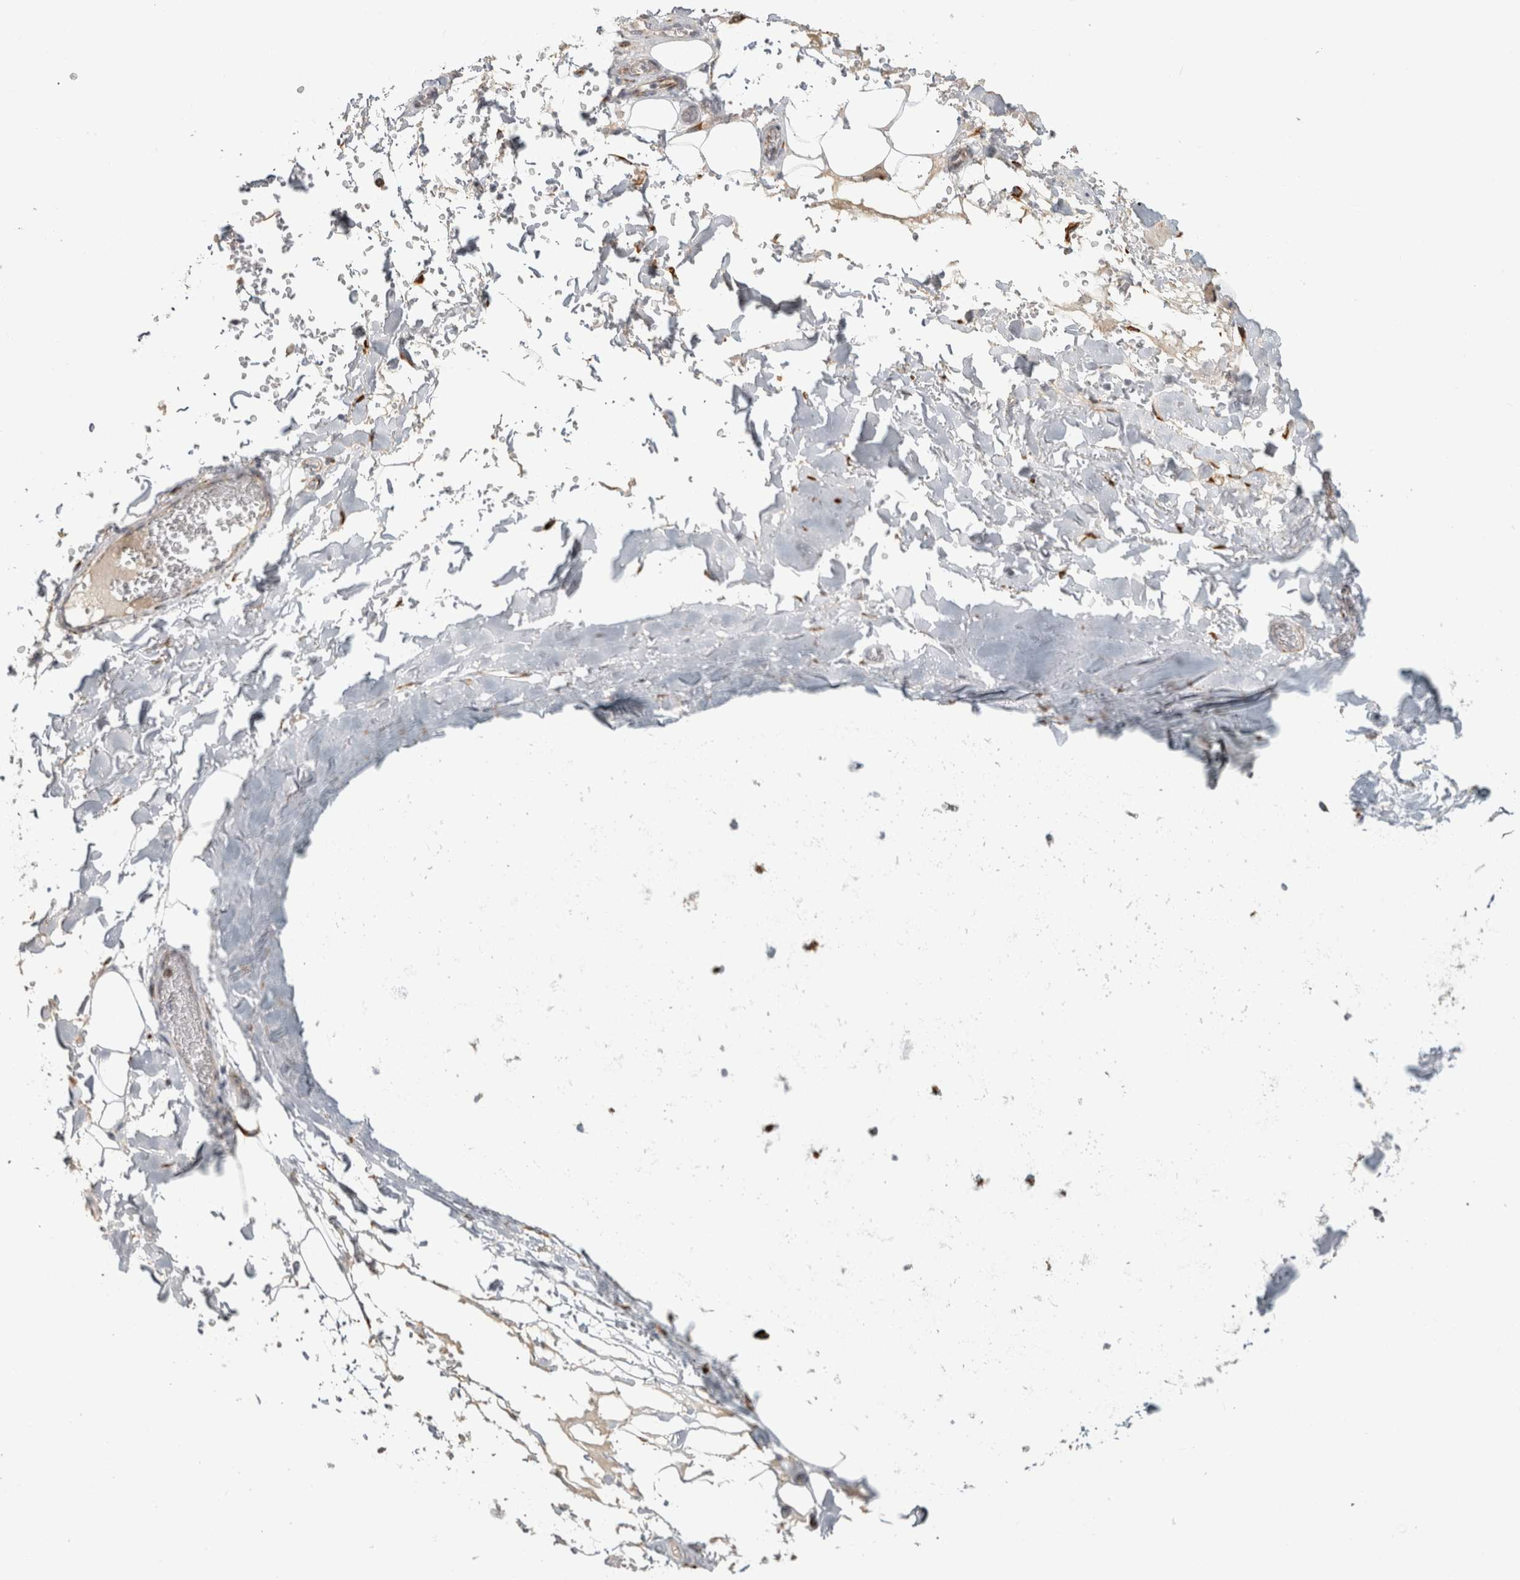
{"staining": {"intensity": "negative", "quantity": "none", "location": "none"}, "tissue": "adipose tissue", "cell_type": "Adipocytes", "image_type": "normal", "snomed": [{"axis": "morphology", "description": "Normal tissue, NOS"}, {"axis": "topography", "description": "Cartilage tissue"}], "caption": "IHC histopathology image of normal adipose tissue: human adipose tissue stained with DAB demonstrates no significant protein expression in adipocytes.", "gene": "OSTN", "patient": {"sex": "female", "age": 63}}